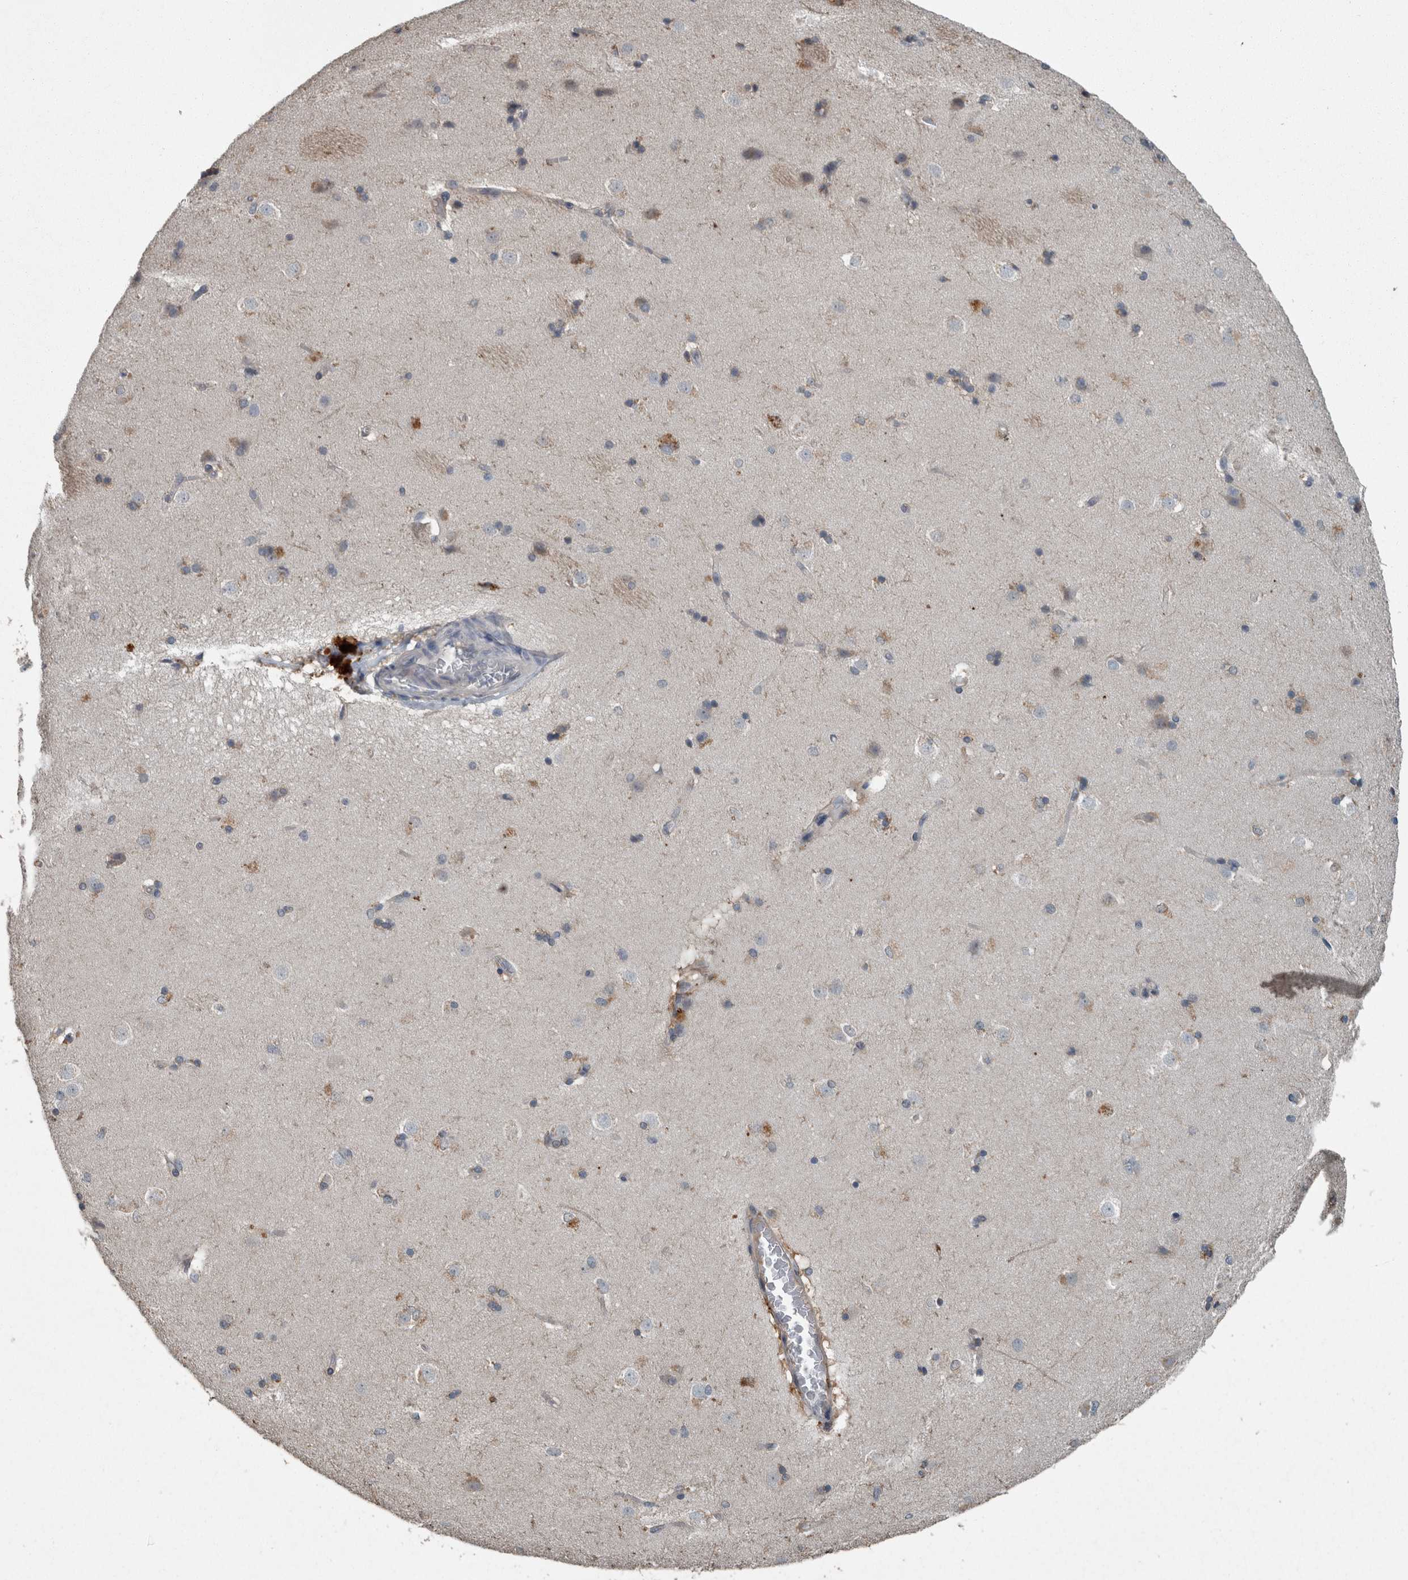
{"staining": {"intensity": "weak", "quantity": "<25%", "location": "cytoplasmic/membranous"}, "tissue": "caudate", "cell_type": "Glial cells", "image_type": "normal", "snomed": [{"axis": "morphology", "description": "Normal tissue, NOS"}, {"axis": "topography", "description": "Lateral ventricle wall"}], "caption": "Human caudate stained for a protein using immunohistochemistry demonstrates no positivity in glial cells.", "gene": "KNTC1", "patient": {"sex": "female", "age": 19}}